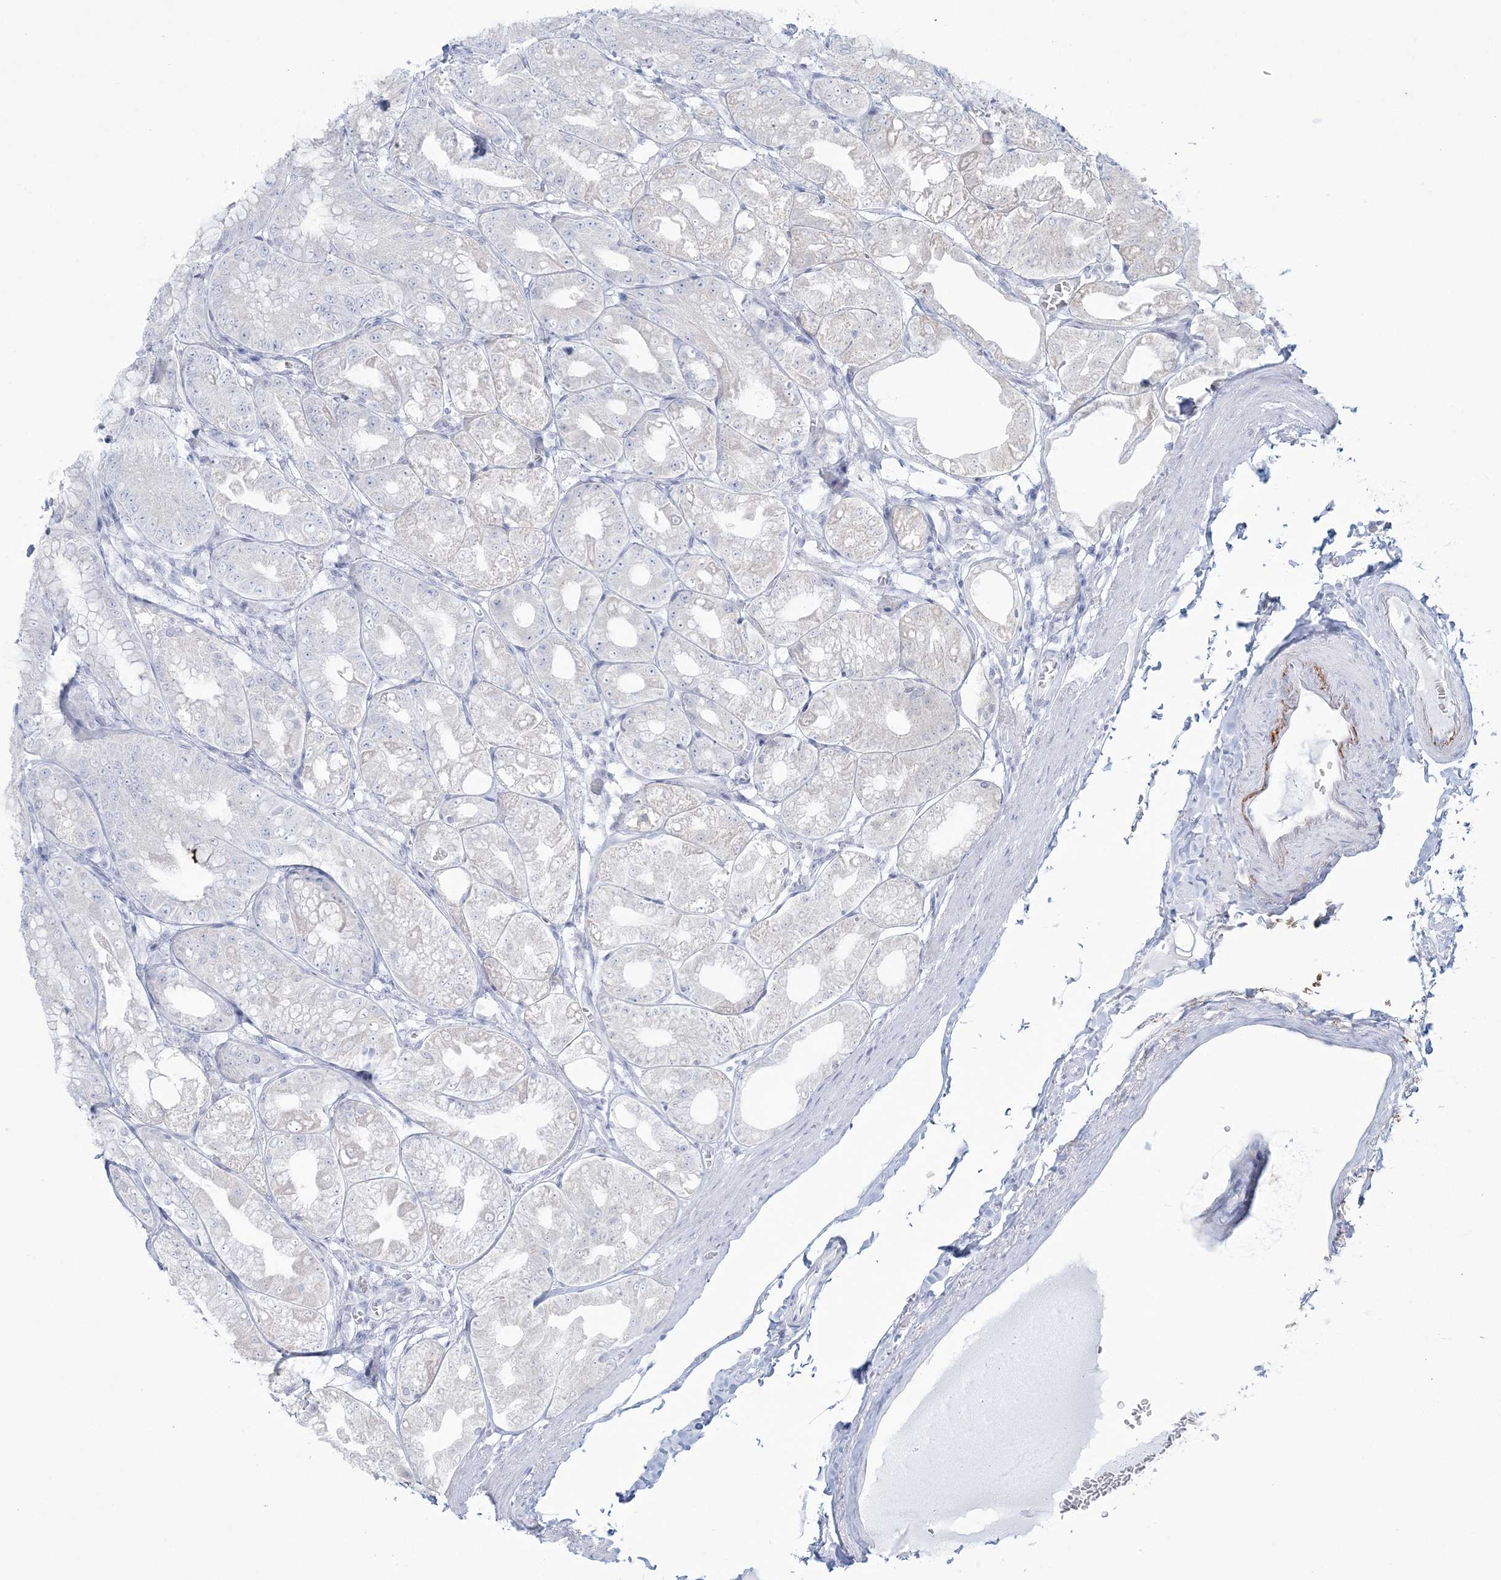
{"staining": {"intensity": "negative", "quantity": "none", "location": "none"}, "tissue": "stomach", "cell_type": "Glandular cells", "image_type": "normal", "snomed": [{"axis": "morphology", "description": "Normal tissue, NOS"}, {"axis": "topography", "description": "Stomach, lower"}], "caption": "Image shows no significant protein positivity in glandular cells of unremarkable stomach. (Immunohistochemistry, brightfield microscopy, high magnification).", "gene": "ENSG00000288637", "patient": {"sex": "male", "age": 71}}